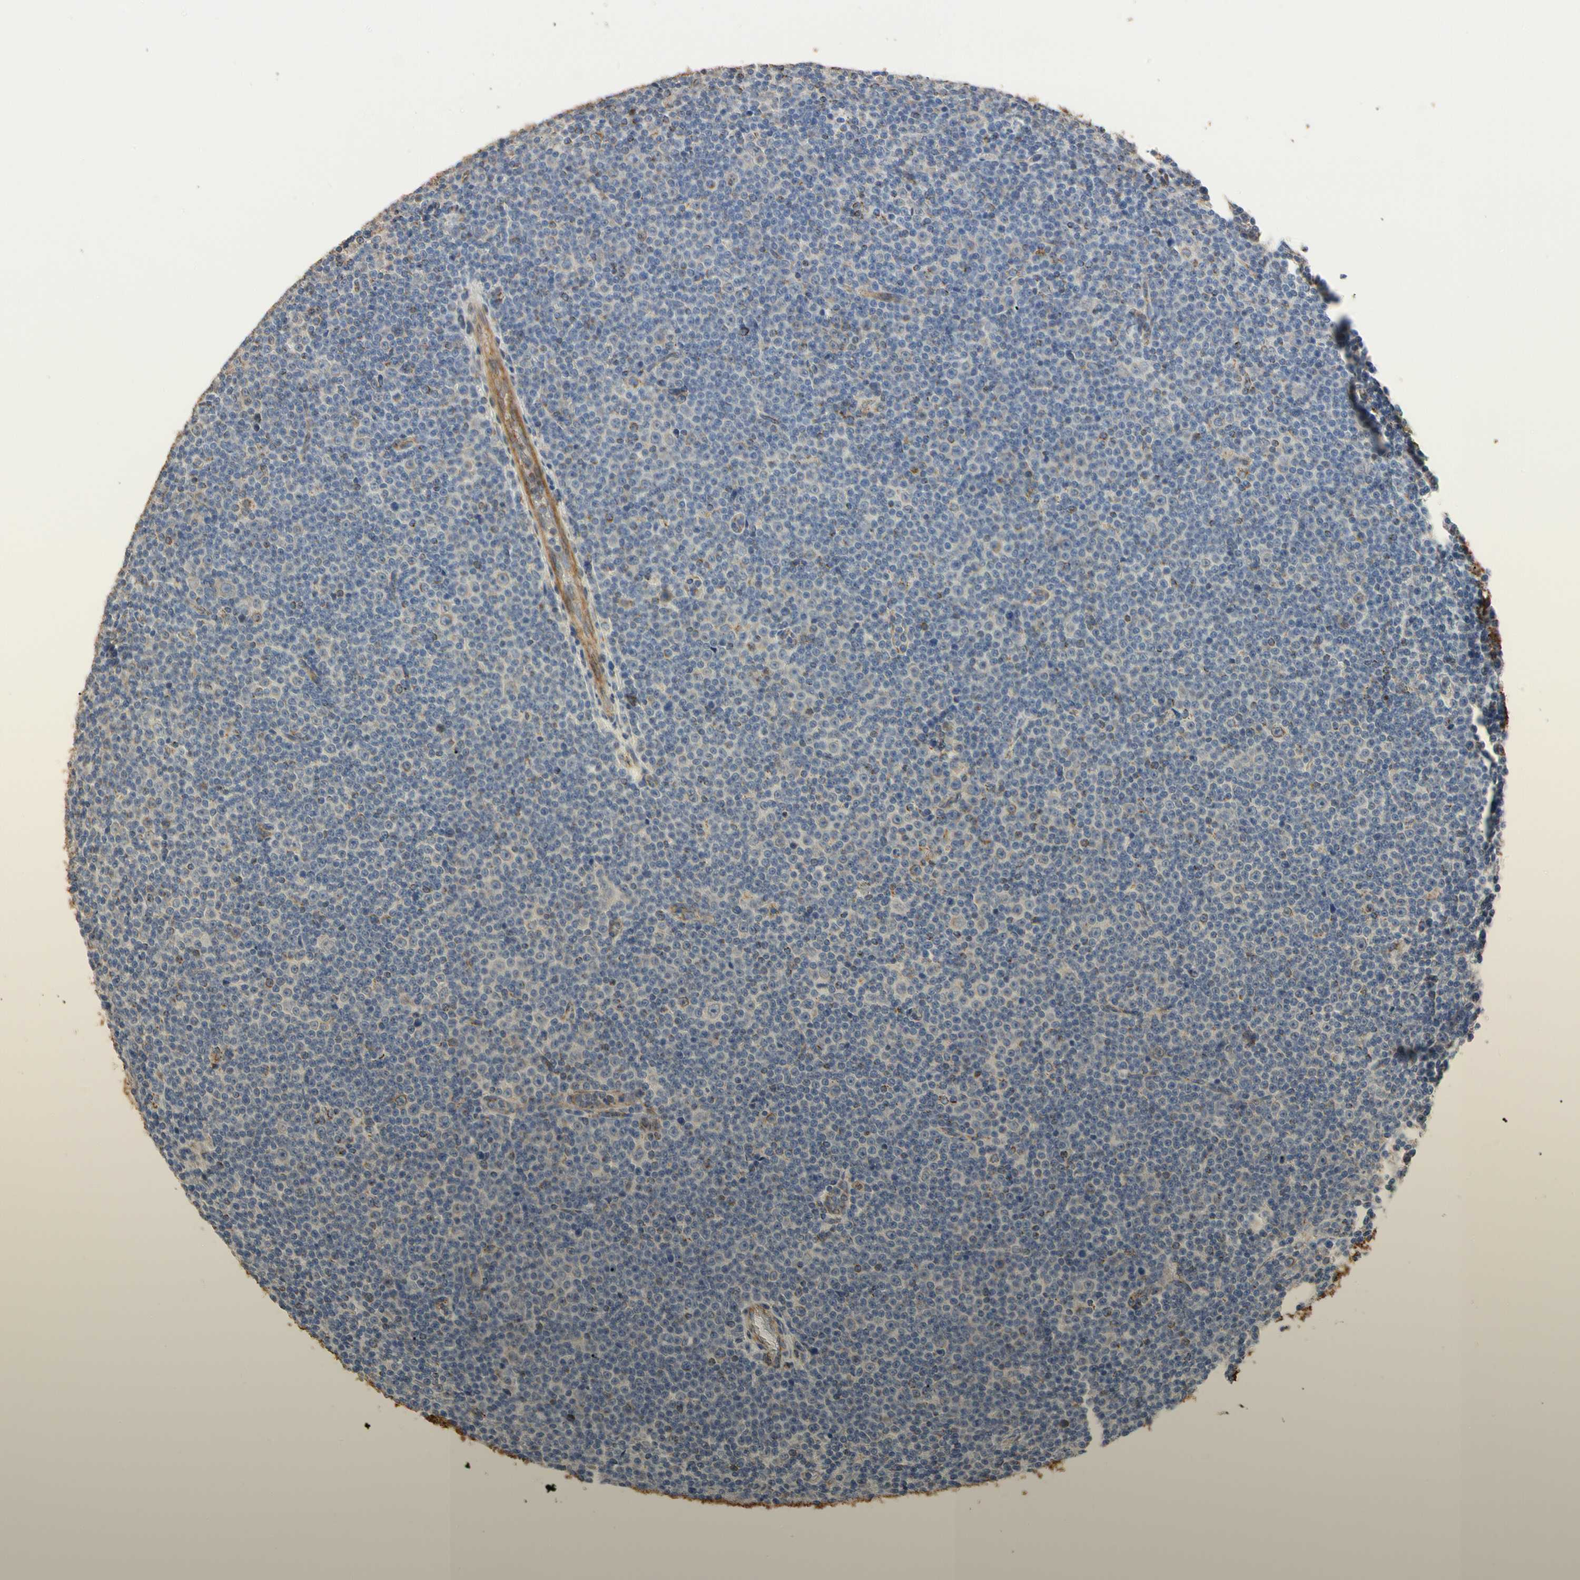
{"staining": {"intensity": "moderate", "quantity": "25%-75%", "location": "cytoplasmic/membranous"}, "tissue": "lymphoma", "cell_type": "Tumor cells", "image_type": "cancer", "snomed": [{"axis": "morphology", "description": "Malignant lymphoma, non-Hodgkin's type, Low grade"}, {"axis": "topography", "description": "Lymph node"}], "caption": "IHC histopathology image of neoplastic tissue: human malignant lymphoma, non-Hodgkin's type (low-grade) stained using immunohistochemistry displays medium levels of moderate protein expression localized specifically in the cytoplasmic/membranous of tumor cells, appearing as a cytoplasmic/membranous brown color.", "gene": "TUBA1A", "patient": {"sex": "female", "age": 67}}